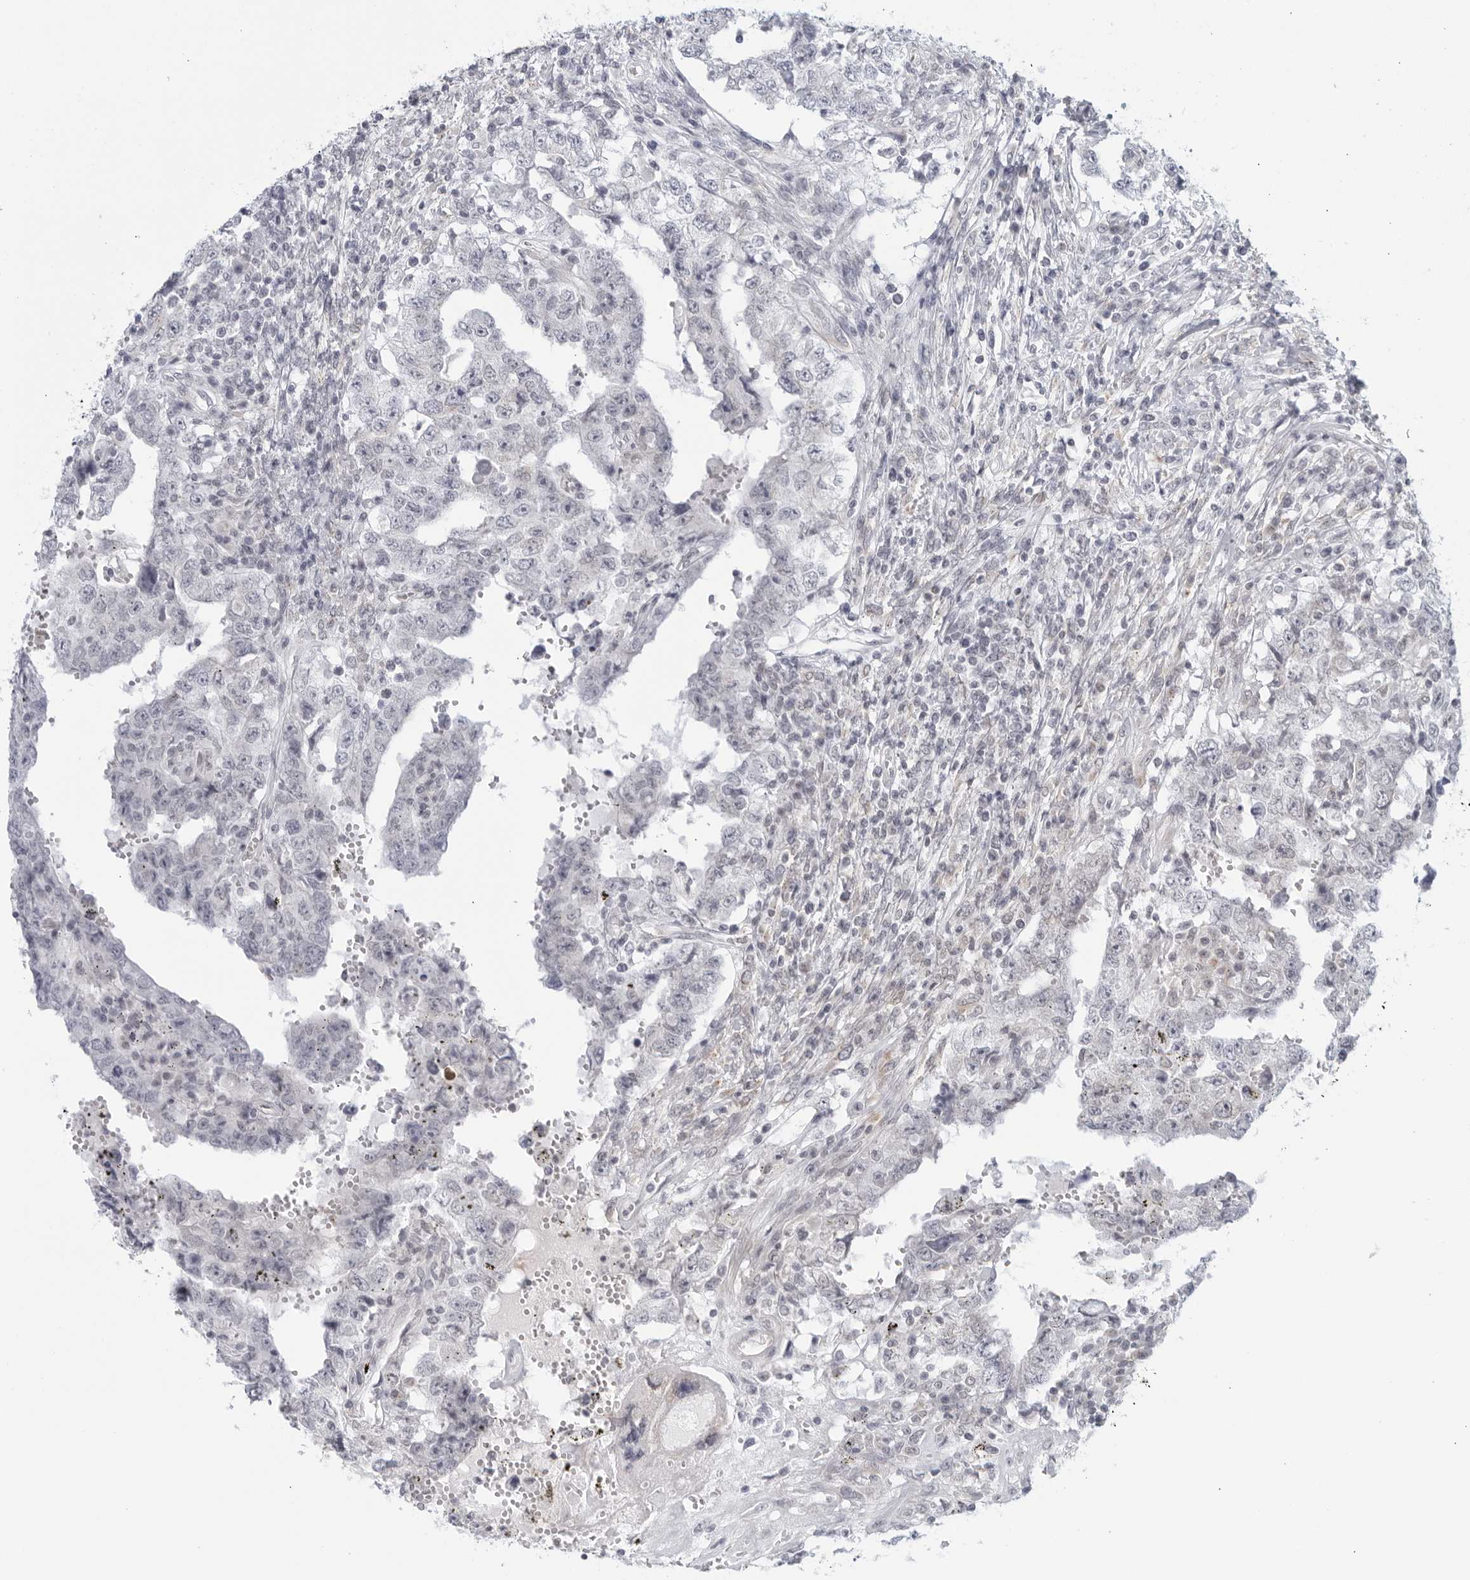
{"staining": {"intensity": "negative", "quantity": "none", "location": "none"}, "tissue": "testis cancer", "cell_type": "Tumor cells", "image_type": "cancer", "snomed": [{"axis": "morphology", "description": "Carcinoma, Embryonal, NOS"}, {"axis": "topography", "description": "Testis"}], "caption": "This is an immunohistochemistry (IHC) histopathology image of testis cancer (embryonal carcinoma). There is no staining in tumor cells.", "gene": "WDTC1", "patient": {"sex": "male", "age": 26}}